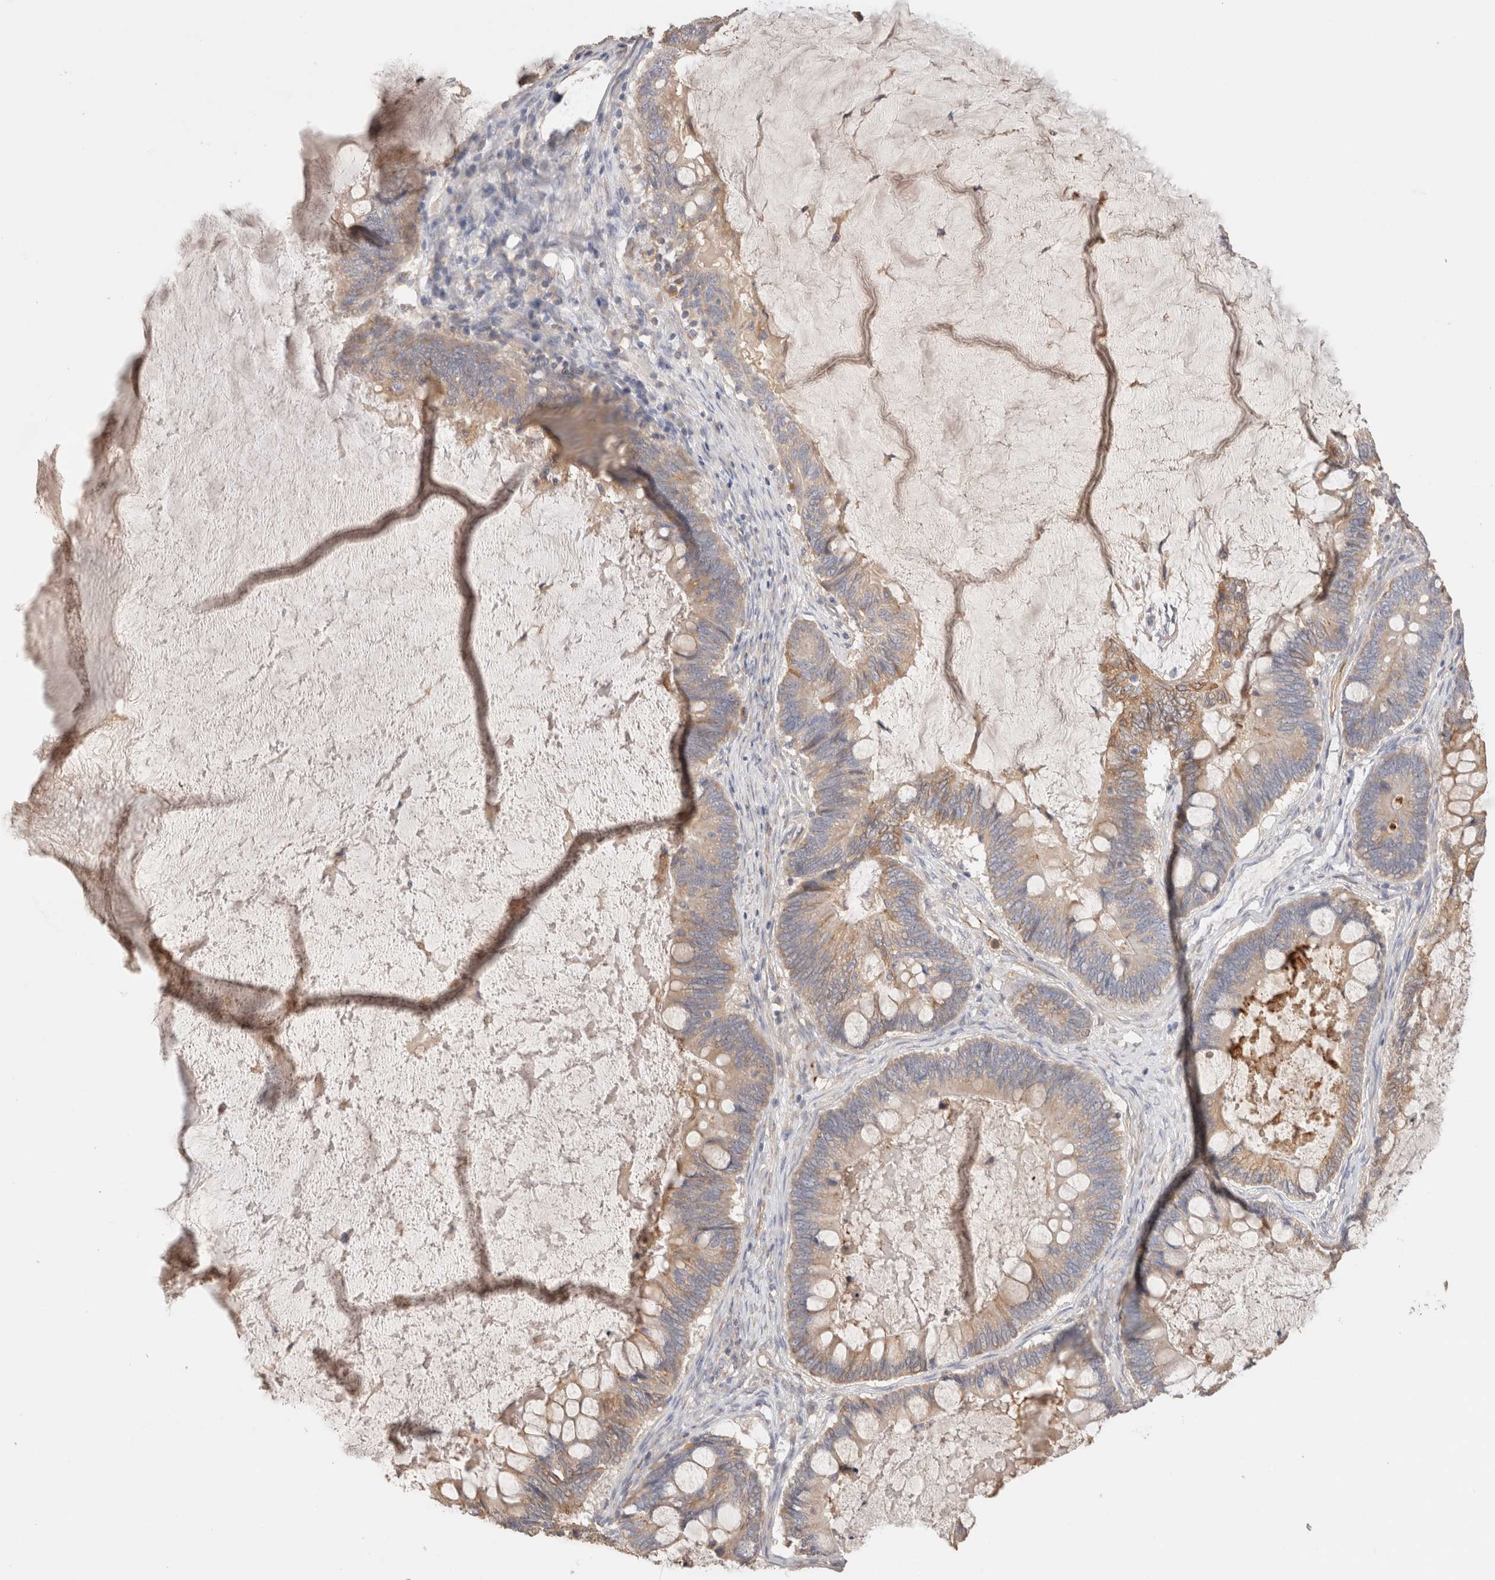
{"staining": {"intensity": "weak", "quantity": ">75%", "location": "cytoplasmic/membranous"}, "tissue": "ovarian cancer", "cell_type": "Tumor cells", "image_type": "cancer", "snomed": [{"axis": "morphology", "description": "Cystadenocarcinoma, mucinous, NOS"}, {"axis": "topography", "description": "Ovary"}], "caption": "This micrograph exhibits immunohistochemistry staining of ovarian cancer (mucinous cystadenocarcinoma), with low weak cytoplasmic/membranous positivity in approximately >75% of tumor cells.", "gene": "PROS1", "patient": {"sex": "female", "age": 61}}